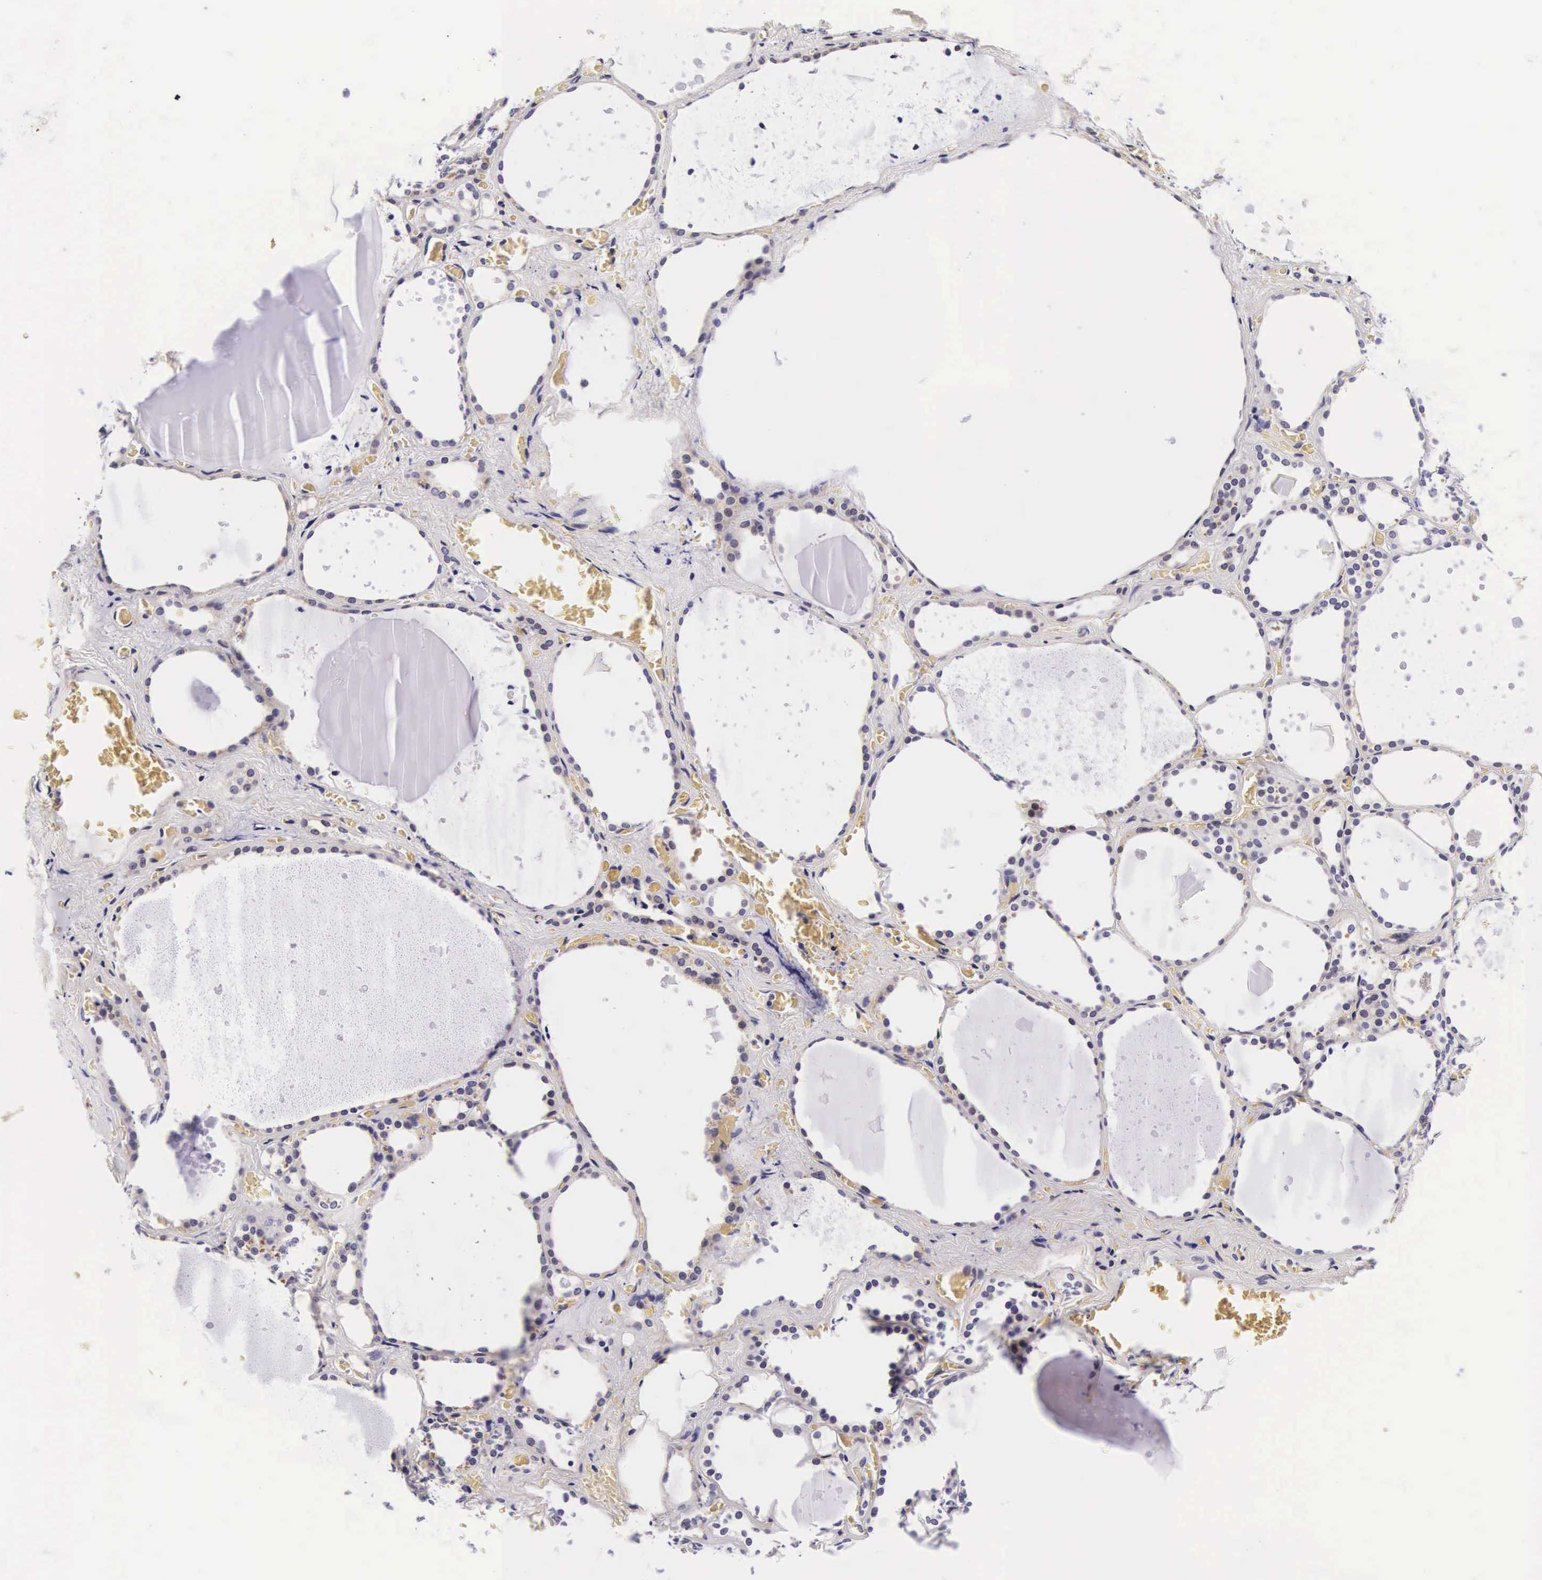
{"staining": {"intensity": "negative", "quantity": "none", "location": "none"}, "tissue": "thyroid gland", "cell_type": "Glandular cells", "image_type": "normal", "snomed": [{"axis": "morphology", "description": "Normal tissue, NOS"}, {"axis": "topography", "description": "Thyroid gland"}], "caption": "This photomicrograph is of normal thyroid gland stained with IHC to label a protein in brown with the nuclei are counter-stained blue. There is no staining in glandular cells. (Stains: DAB immunohistochemistry with hematoxylin counter stain, Microscopy: brightfield microscopy at high magnification).", "gene": "PHETA2", "patient": {"sex": "male", "age": 76}}